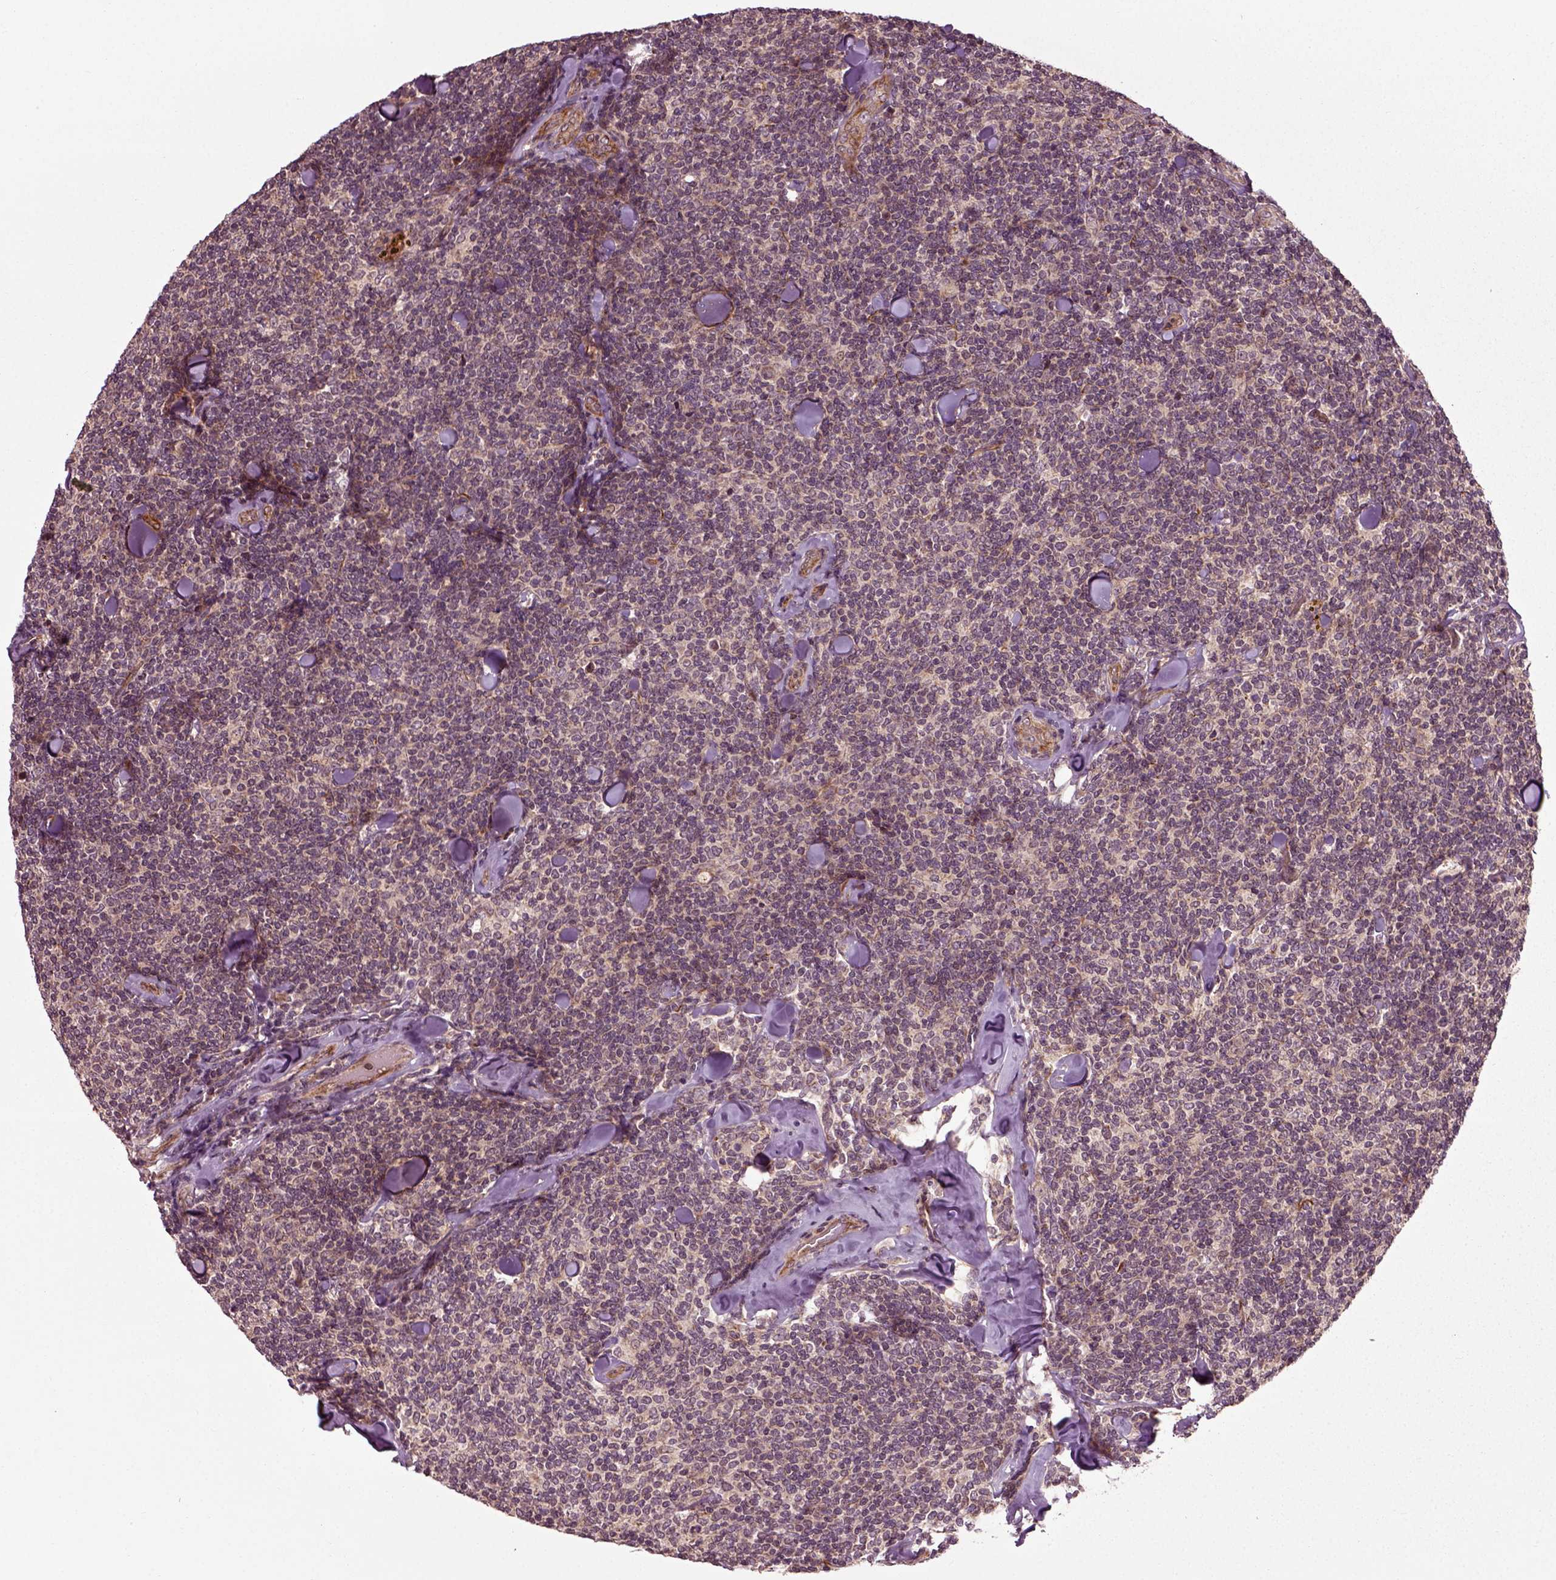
{"staining": {"intensity": "negative", "quantity": "none", "location": "none"}, "tissue": "lymphoma", "cell_type": "Tumor cells", "image_type": "cancer", "snomed": [{"axis": "morphology", "description": "Malignant lymphoma, non-Hodgkin's type, Low grade"}, {"axis": "topography", "description": "Lymph node"}], "caption": "IHC of low-grade malignant lymphoma, non-Hodgkin's type exhibits no staining in tumor cells.", "gene": "PLCD3", "patient": {"sex": "female", "age": 56}}